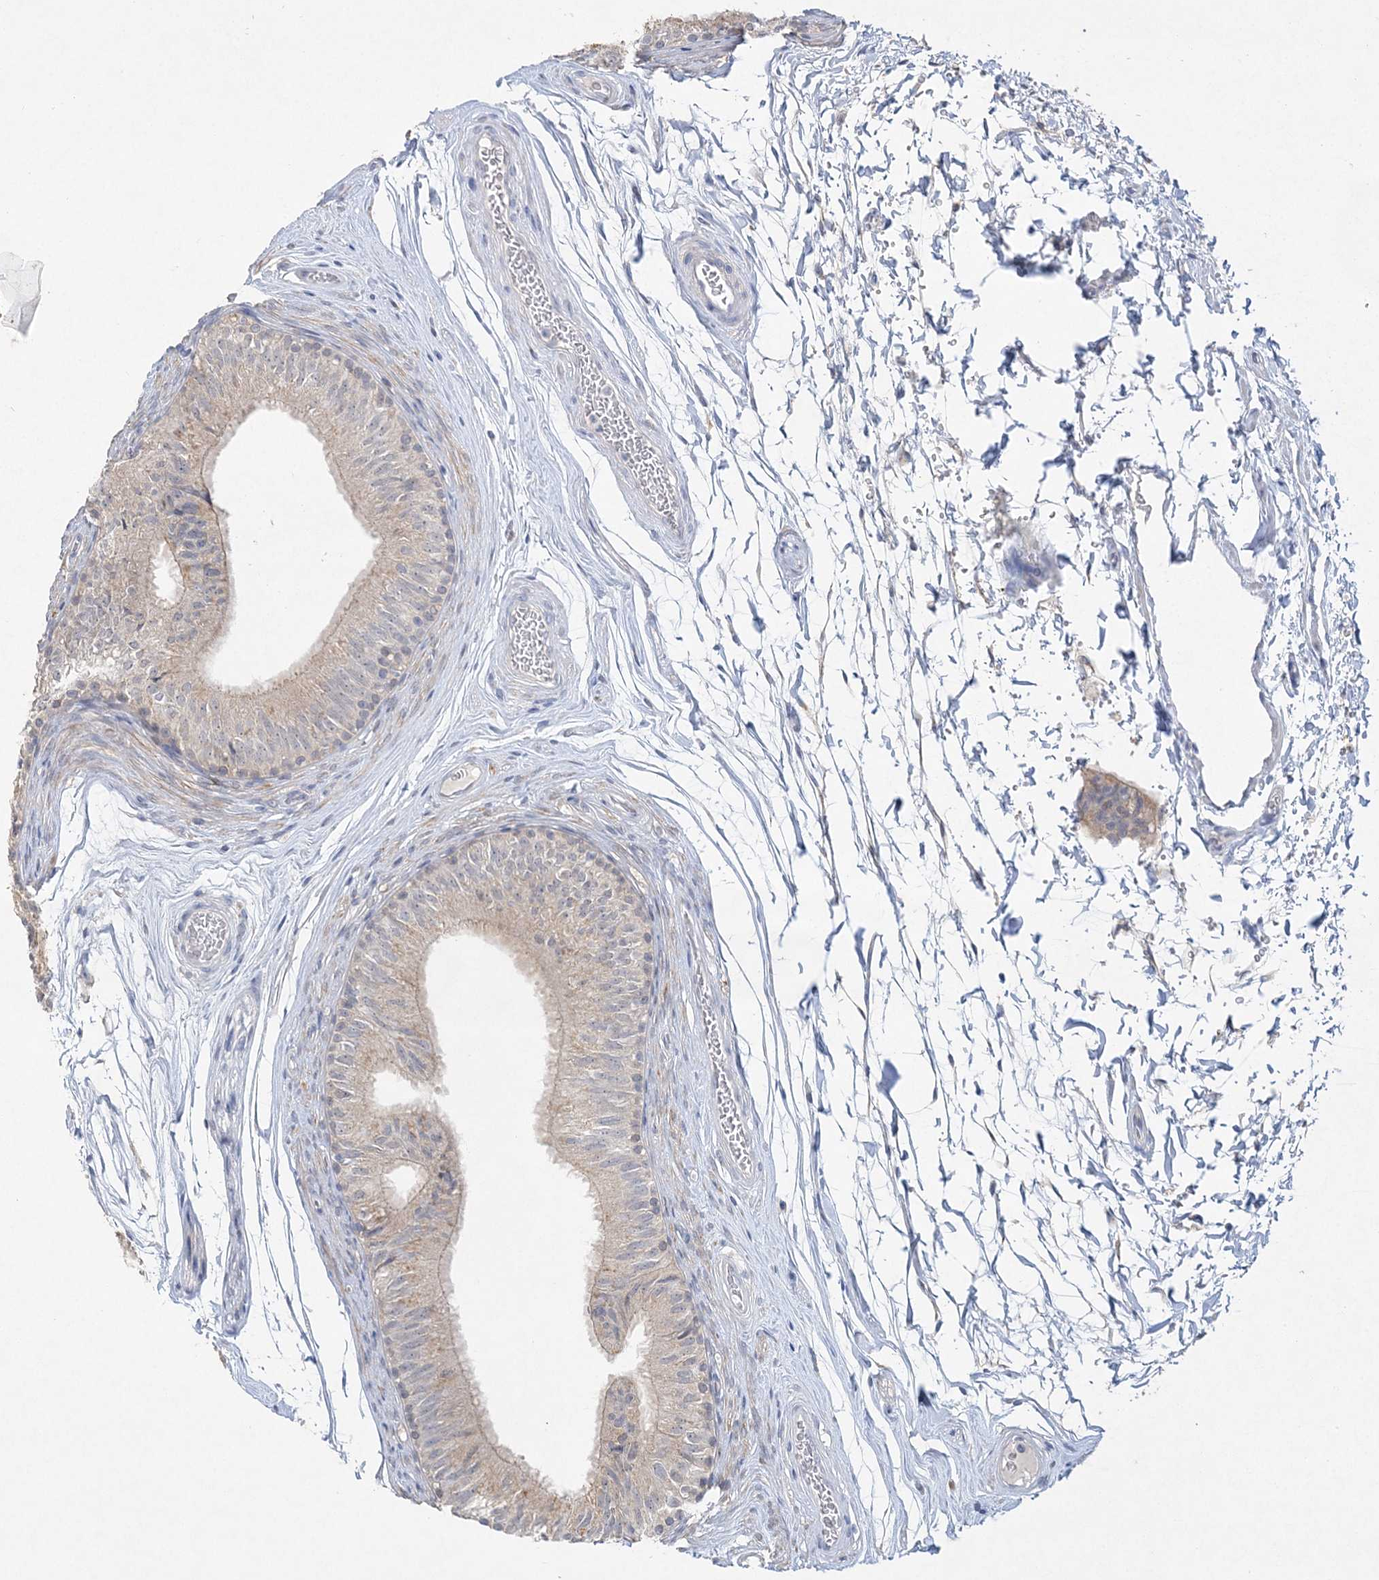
{"staining": {"intensity": "moderate", "quantity": "<25%", "location": "cytoplasmic/membranous"}, "tissue": "epididymis", "cell_type": "Glandular cells", "image_type": "normal", "snomed": [{"axis": "morphology", "description": "Normal tissue, NOS"}, {"axis": "topography", "description": "Epididymis"}], "caption": "Epididymis stained for a protein exhibits moderate cytoplasmic/membranous positivity in glandular cells.", "gene": "MAT2B", "patient": {"sex": "male", "age": 36}}